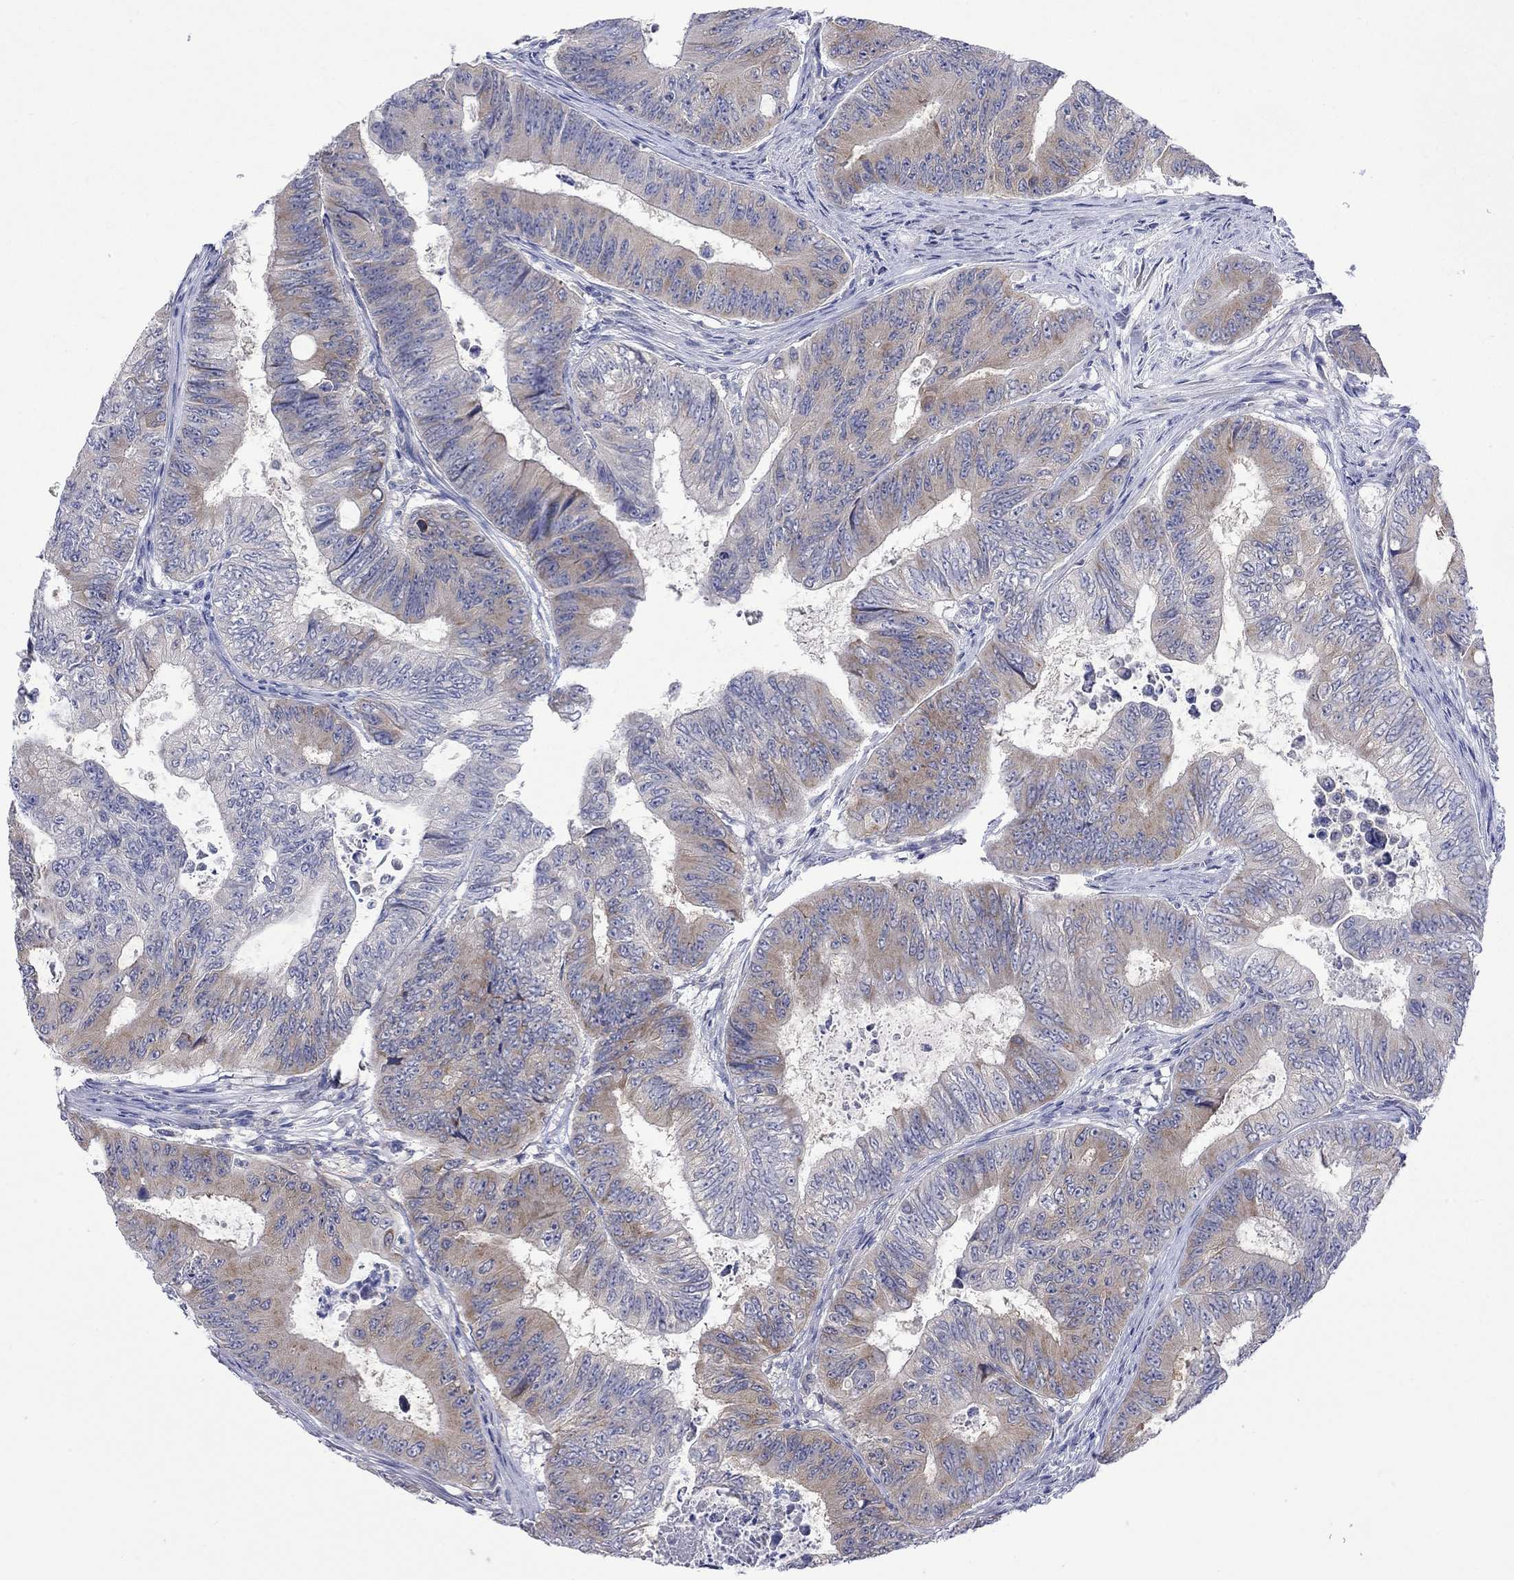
{"staining": {"intensity": "weak", "quantity": "25%-75%", "location": "cytoplasmic/membranous"}, "tissue": "colorectal cancer", "cell_type": "Tumor cells", "image_type": "cancer", "snomed": [{"axis": "morphology", "description": "Adenocarcinoma, NOS"}, {"axis": "topography", "description": "Colon"}], "caption": "Immunohistochemical staining of human colorectal cancer displays low levels of weak cytoplasmic/membranous protein expression in approximately 25%-75% of tumor cells.", "gene": "CERS1", "patient": {"sex": "female", "age": 48}}